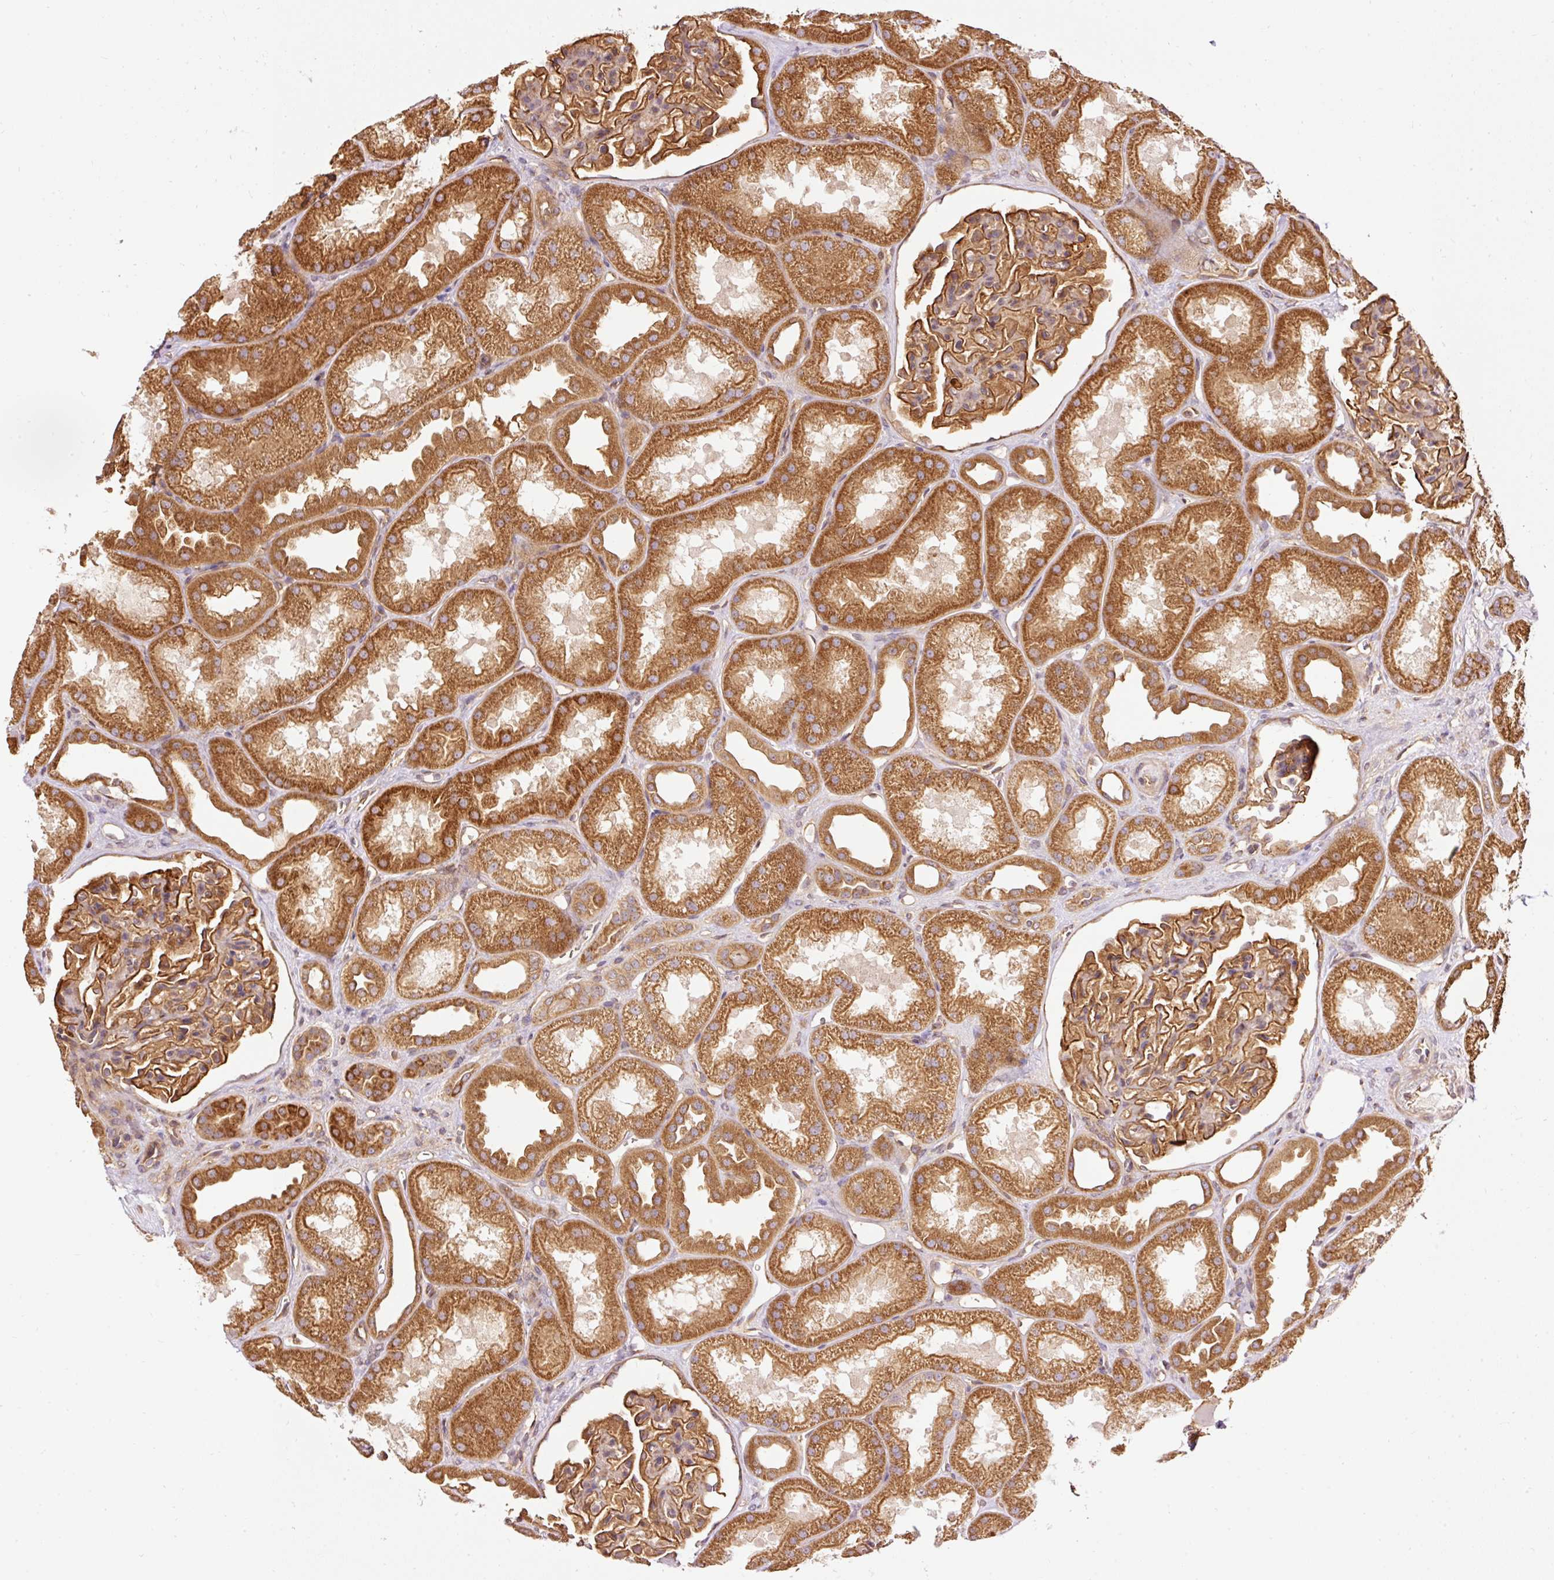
{"staining": {"intensity": "strong", "quantity": ">75%", "location": "cytoplasmic/membranous"}, "tissue": "kidney", "cell_type": "Cells in glomeruli", "image_type": "normal", "snomed": [{"axis": "morphology", "description": "Normal tissue, NOS"}, {"axis": "topography", "description": "Kidney"}], "caption": "A micrograph of kidney stained for a protein reveals strong cytoplasmic/membranous brown staining in cells in glomeruli. (DAB = brown stain, brightfield microscopy at high magnification).", "gene": "ADCY4", "patient": {"sex": "male", "age": 61}}